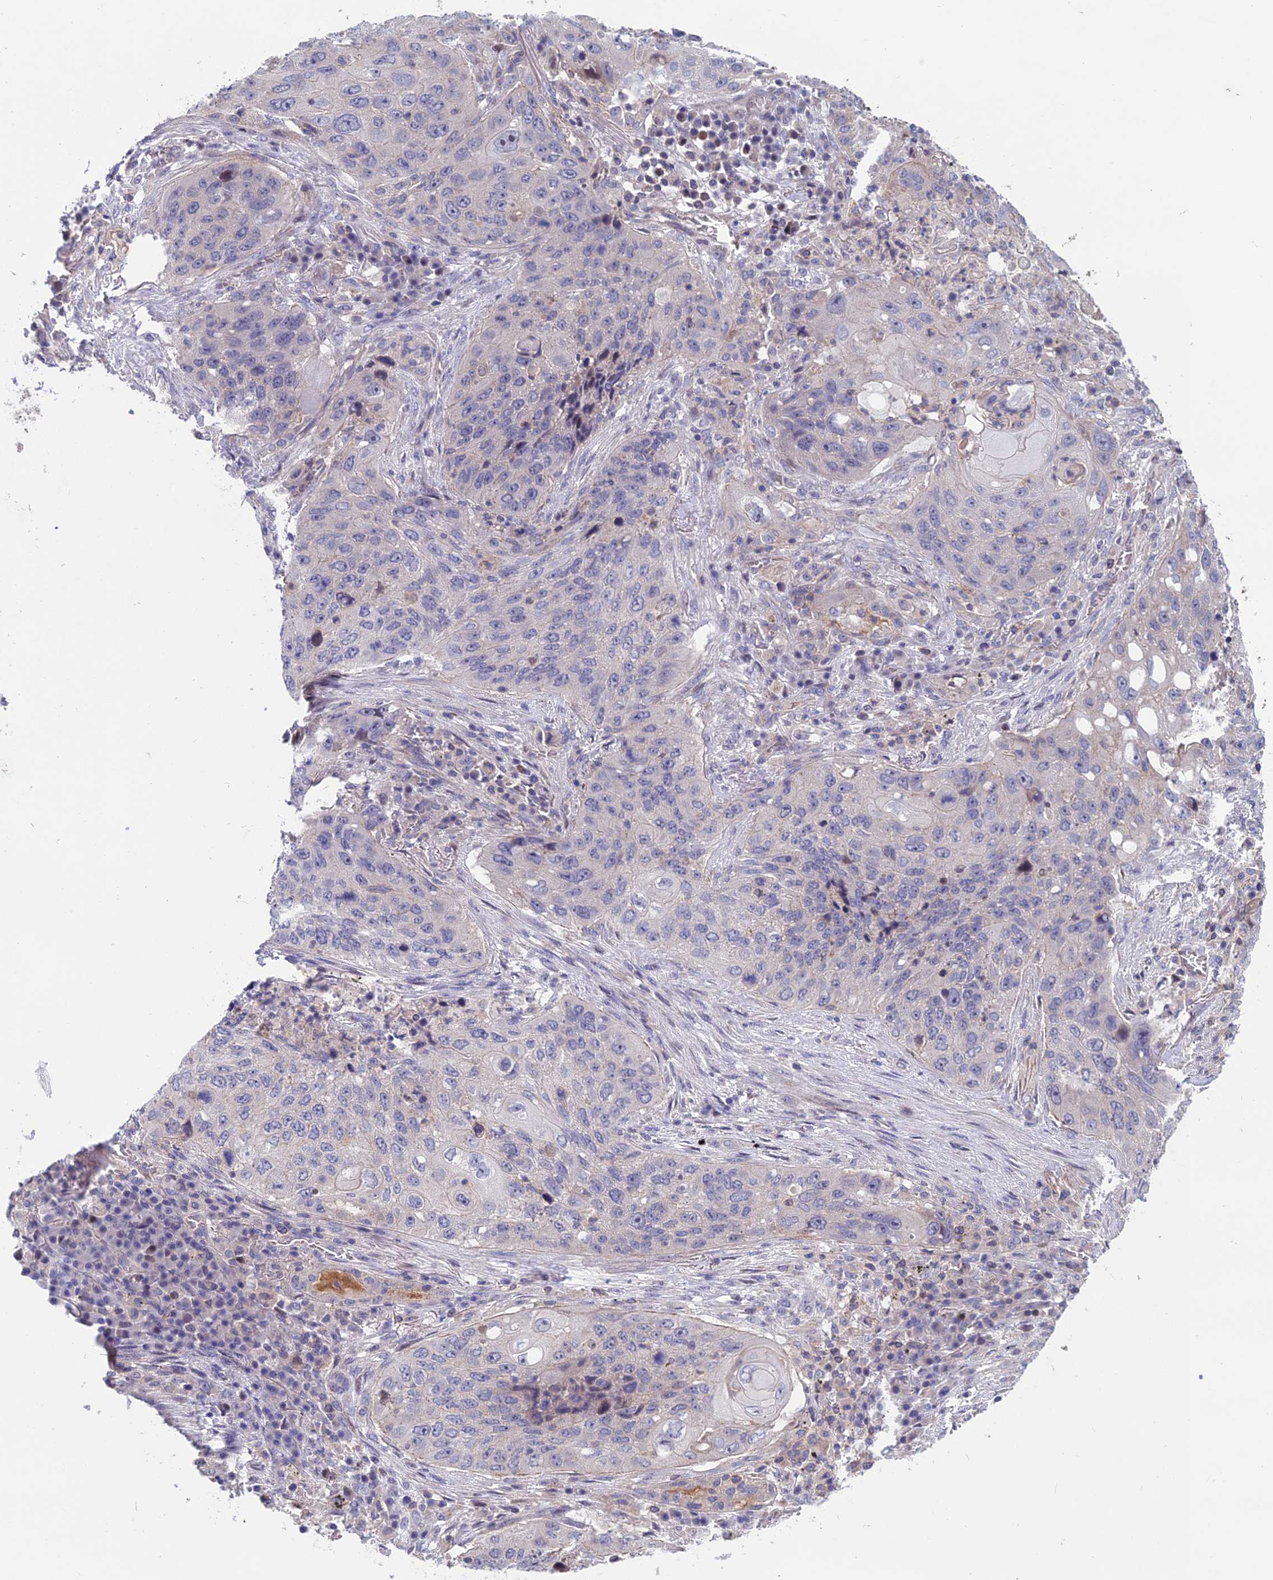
{"staining": {"intensity": "negative", "quantity": "none", "location": "none"}, "tissue": "lung cancer", "cell_type": "Tumor cells", "image_type": "cancer", "snomed": [{"axis": "morphology", "description": "Squamous cell carcinoma, NOS"}, {"axis": "topography", "description": "Lung"}], "caption": "There is no significant staining in tumor cells of lung cancer (squamous cell carcinoma).", "gene": "USP37", "patient": {"sex": "female", "age": 63}}